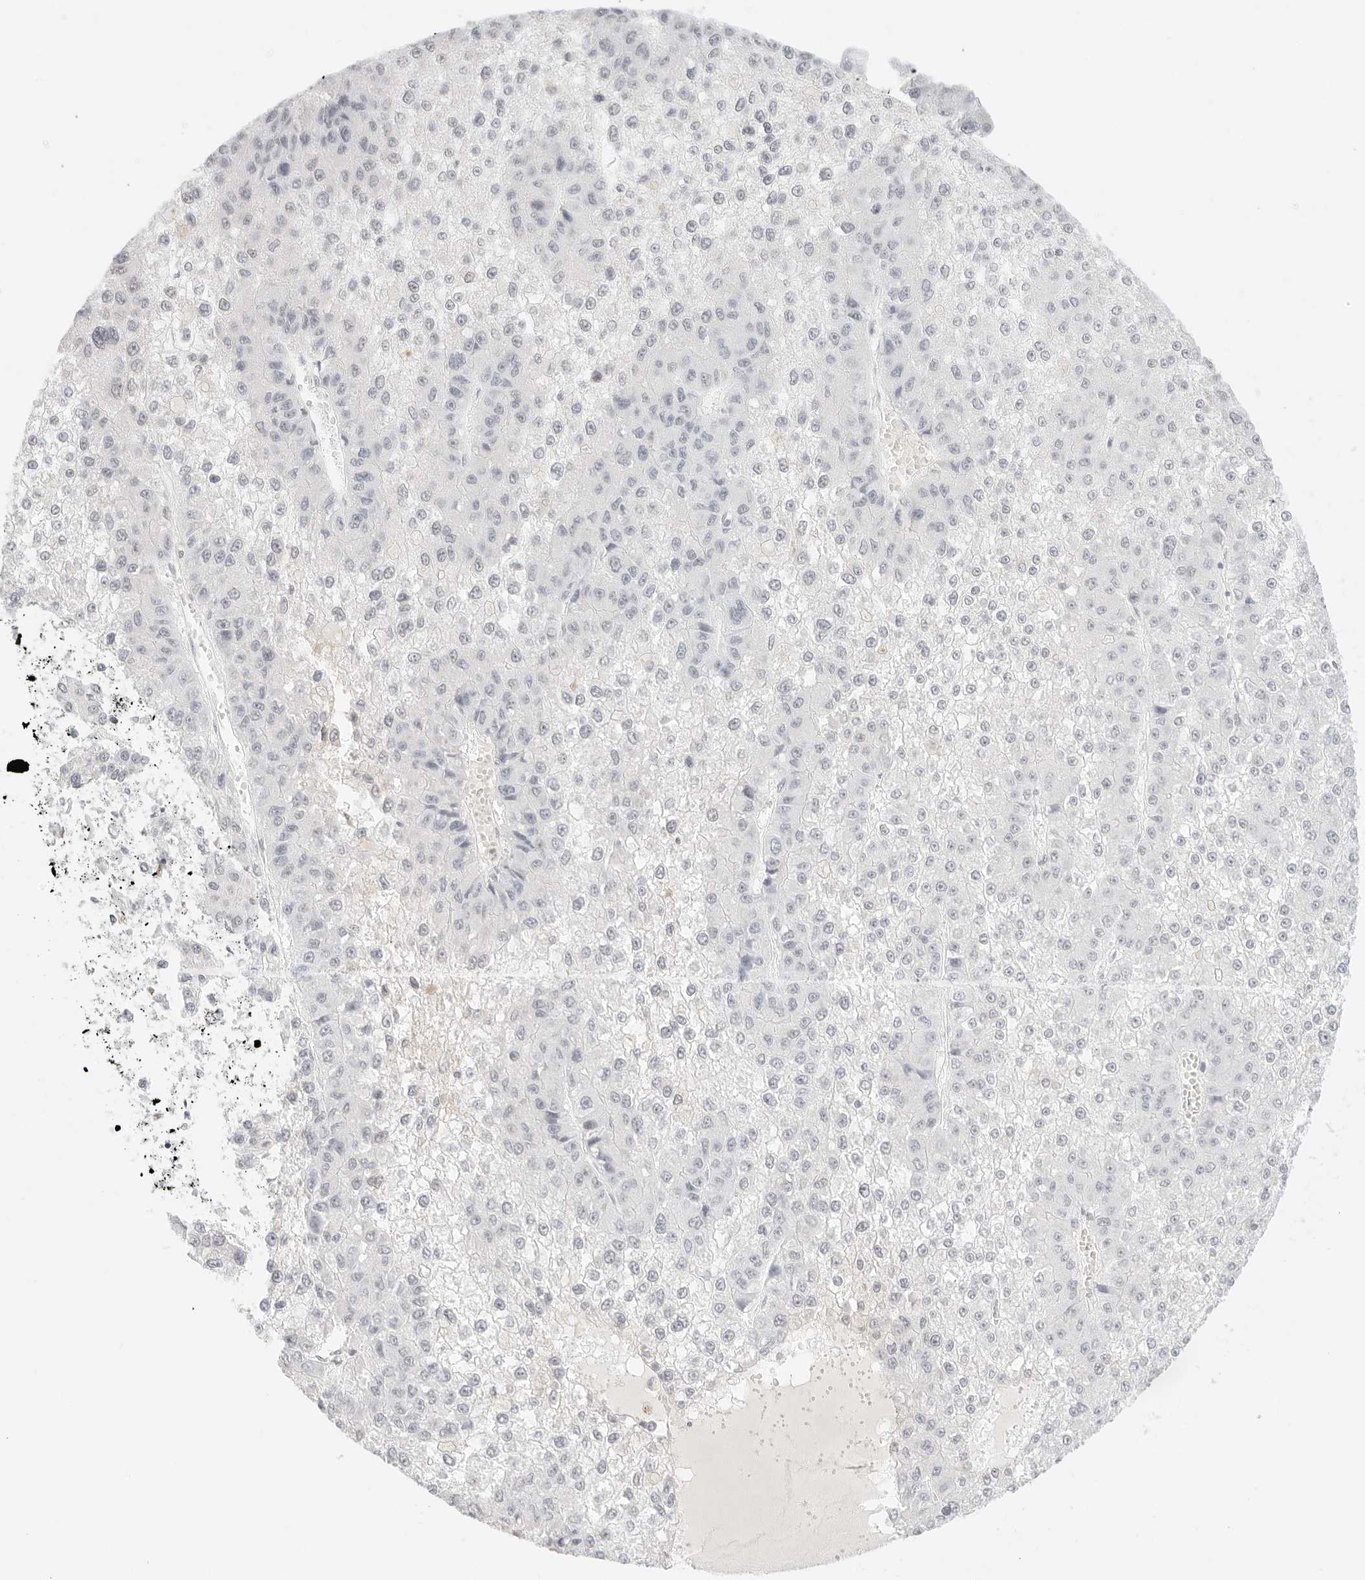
{"staining": {"intensity": "negative", "quantity": "none", "location": "none"}, "tissue": "liver cancer", "cell_type": "Tumor cells", "image_type": "cancer", "snomed": [{"axis": "morphology", "description": "Carcinoma, Hepatocellular, NOS"}, {"axis": "topography", "description": "Liver"}], "caption": "An IHC image of liver hepatocellular carcinoma is shown. There is no staining in tumor cells of liver hepatocellular carcinoma. (Stains: DAB immunohistochemistry (IHC) with hematoxylin counter stain, Microscopy: brightfield microscopy at high magnification).", "gene": "FBLN5", "patient": {"sex": "female", "age": 73}}